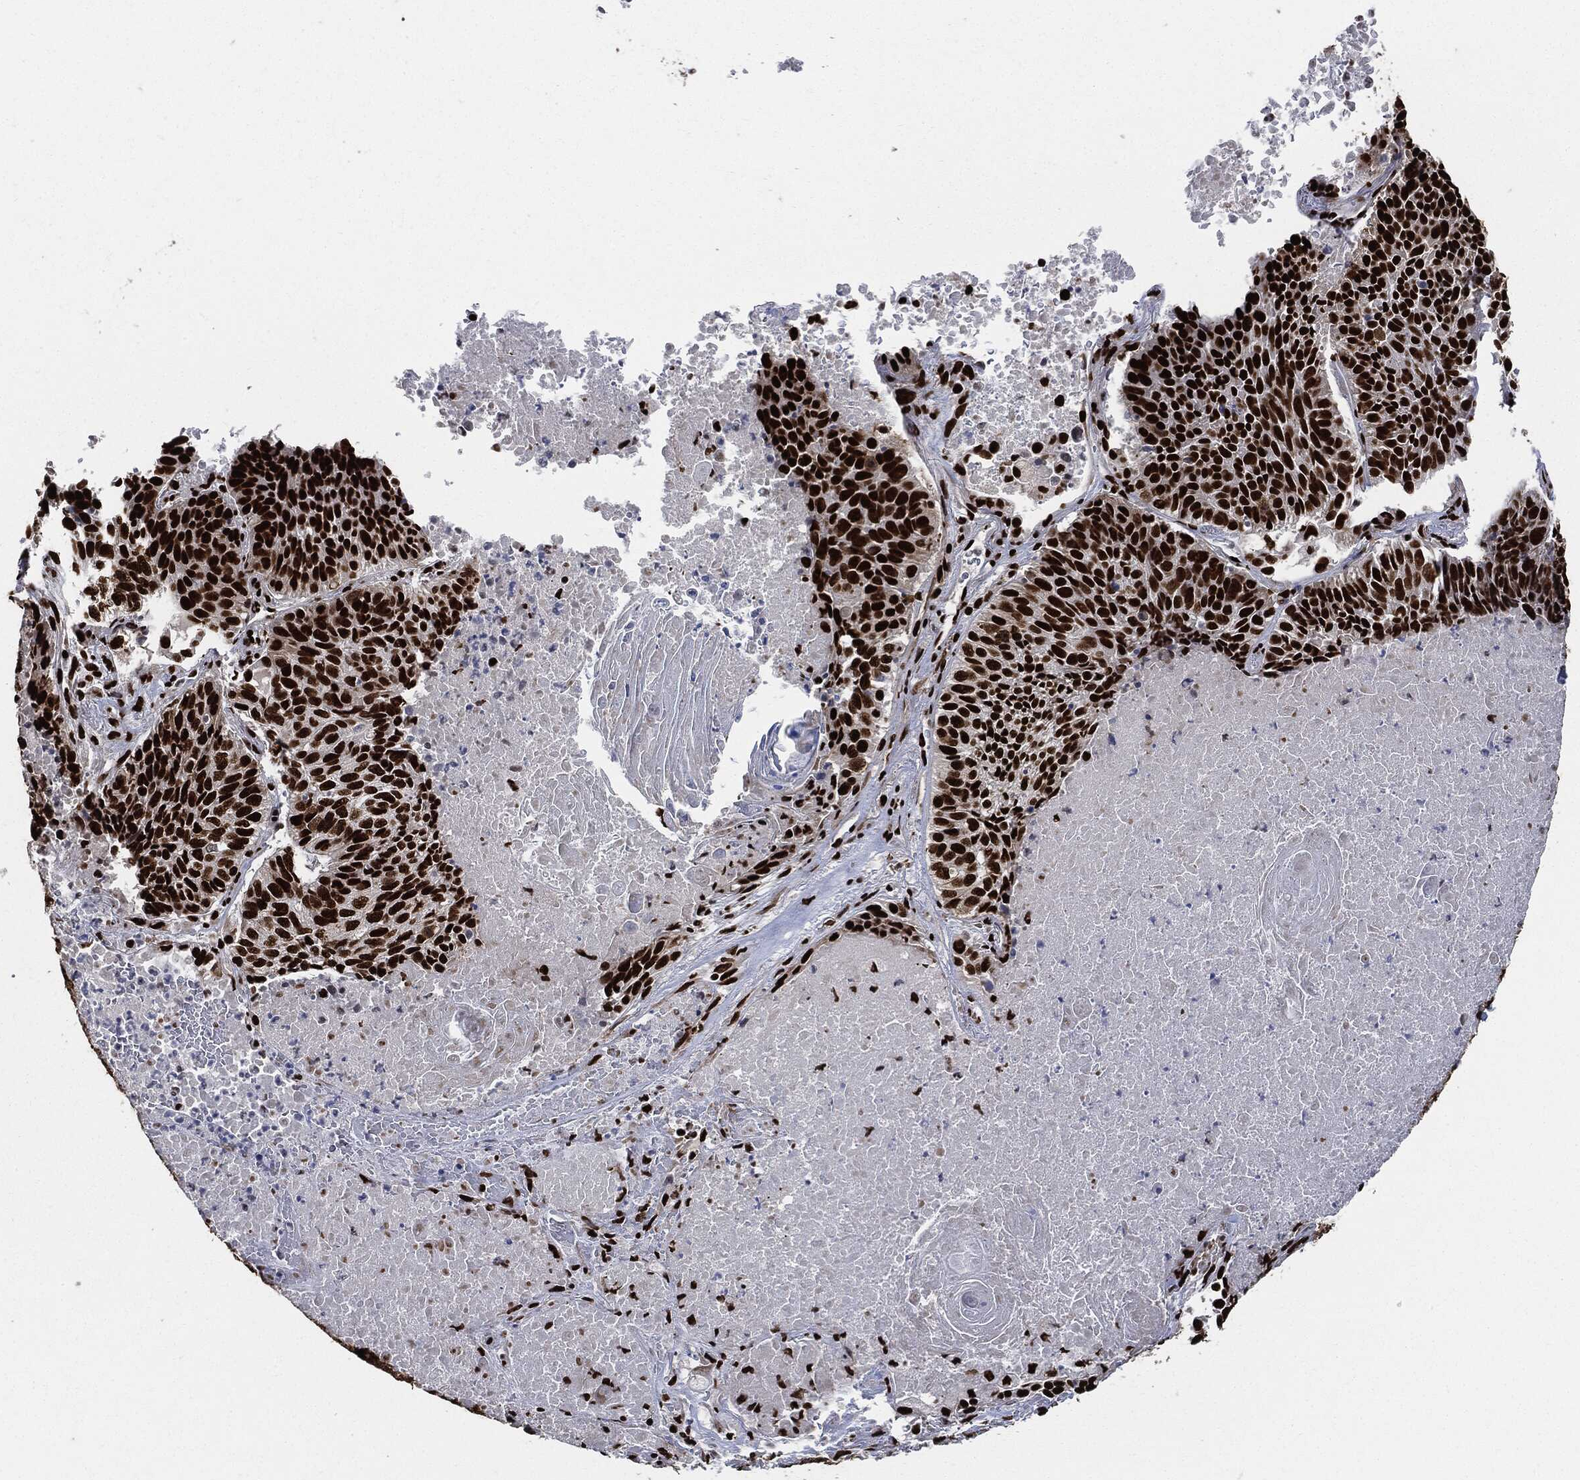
{"staining": {"intensity": "strong", "quantity": ">75%", "location": "nuclear"}, "tissue": "lung cancer", "cell_type": "Tumor cells", "image_type": "cancer", "snomed": [{"axis": "morphology", "description": "Squamous cell carcinoma, NOS"}, {"axis": "topography", "description": "Lung"}], "caption": "This histopathology image displays squamous cell carcinoma (lung) stained with immunohistochemistry to label a protein in brown. The nuclear of tumor cells show strong positivity for the protein. Nuclei are counter-stained blue.", "gene": "RECQL", "patient": {"sex": "male", "age": 64}}